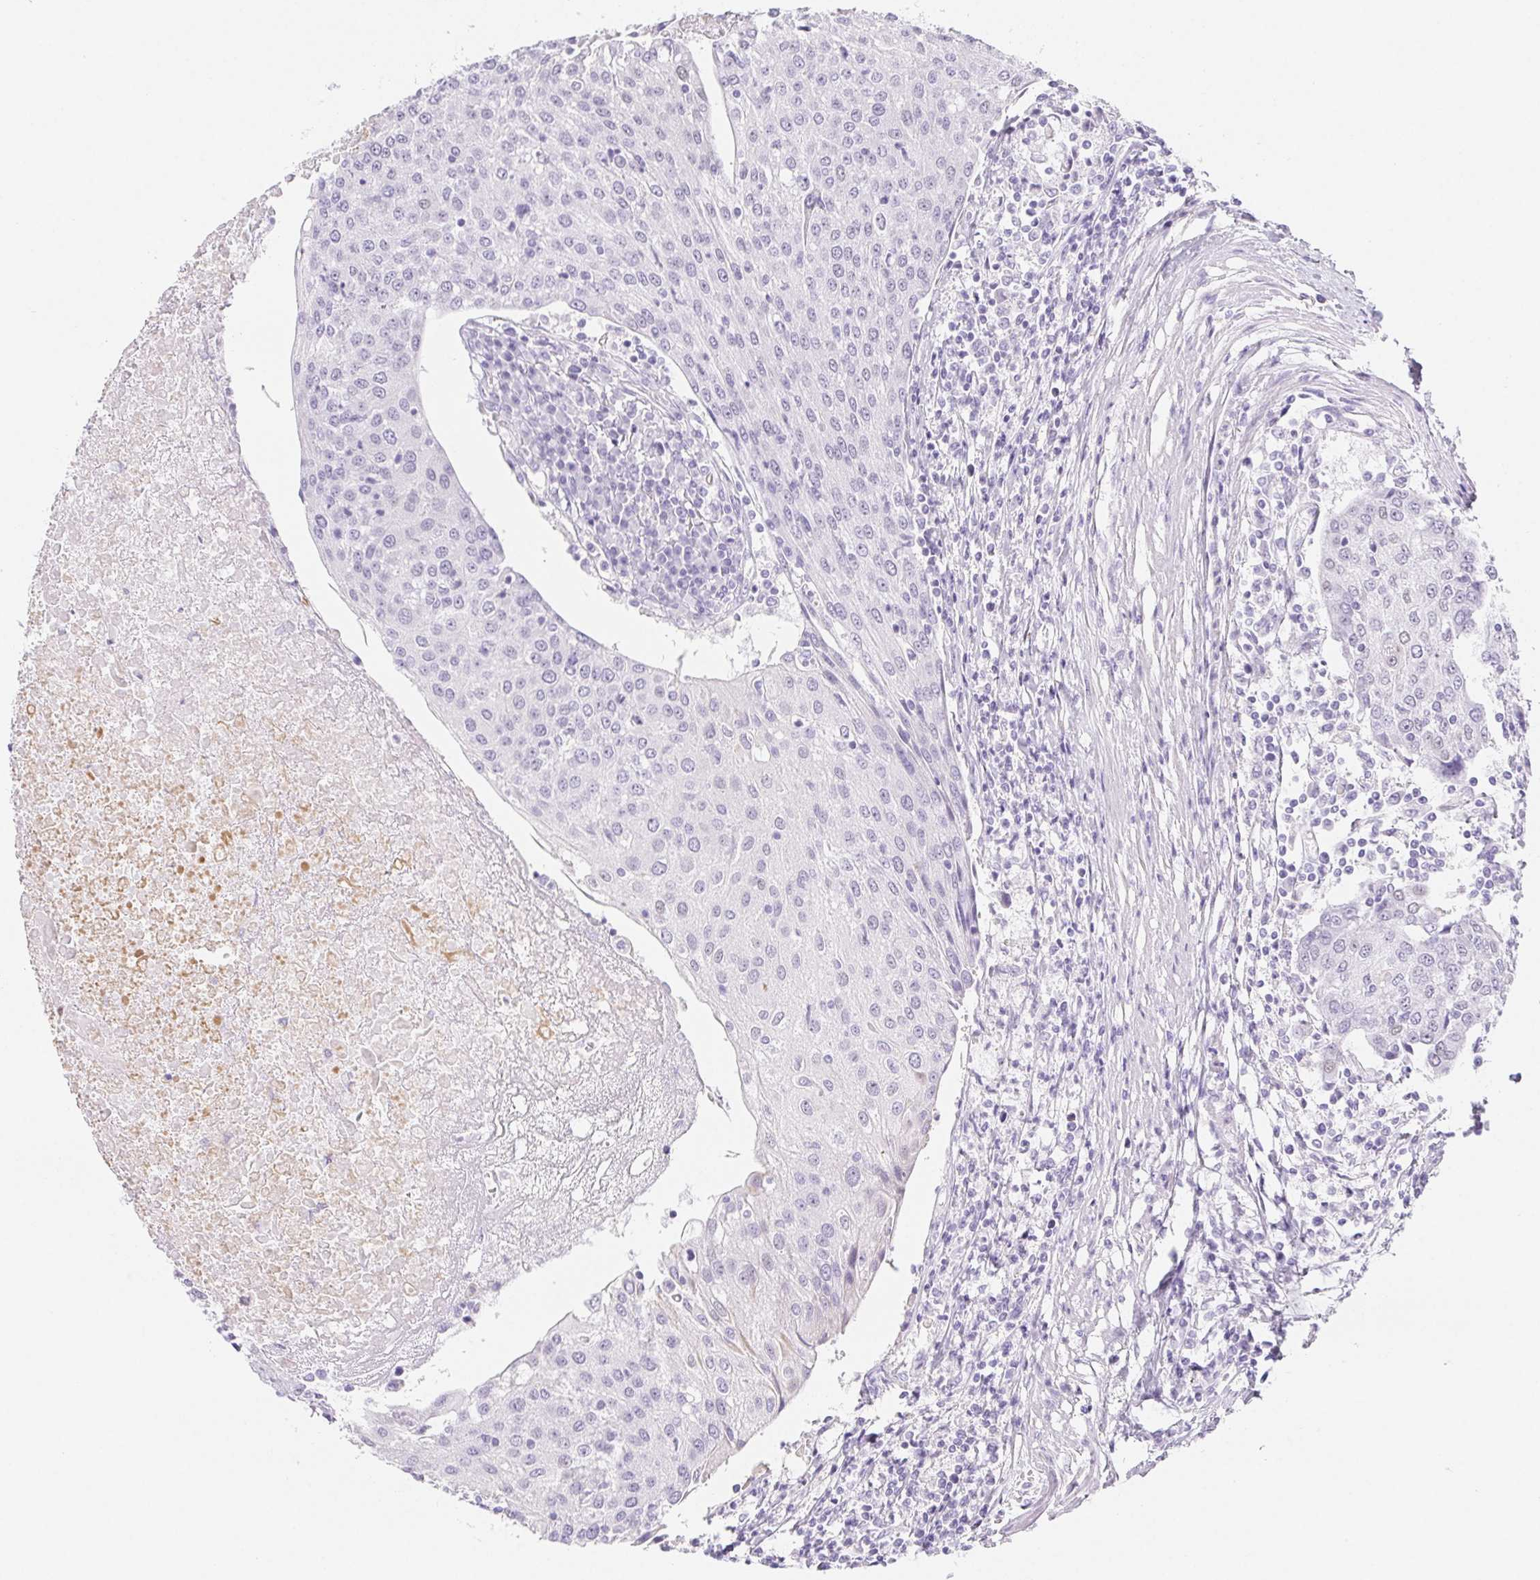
{"staining": {"intensity": "weak", "quantity": "<25%", "location": "nuclear"}, "tissue": "urothelial cancer", "cell_type": "Tumor cells", "image_type": "cancer", "snomed": [{"axis": "morphology", "description": "Urothelial carcinoma, High grade"}, {"axis": "topography", "description": "Urinary bladder"}], "caption": "High power microscopy photomicrograph of an immunohistochemistry (IHC) photomicrograph of high-grade urothelial carcinoma, revealing no significant positivity in tumor cells.", "gene": "CYP21A2", "patient": {"sex": "female", "age": 85}}